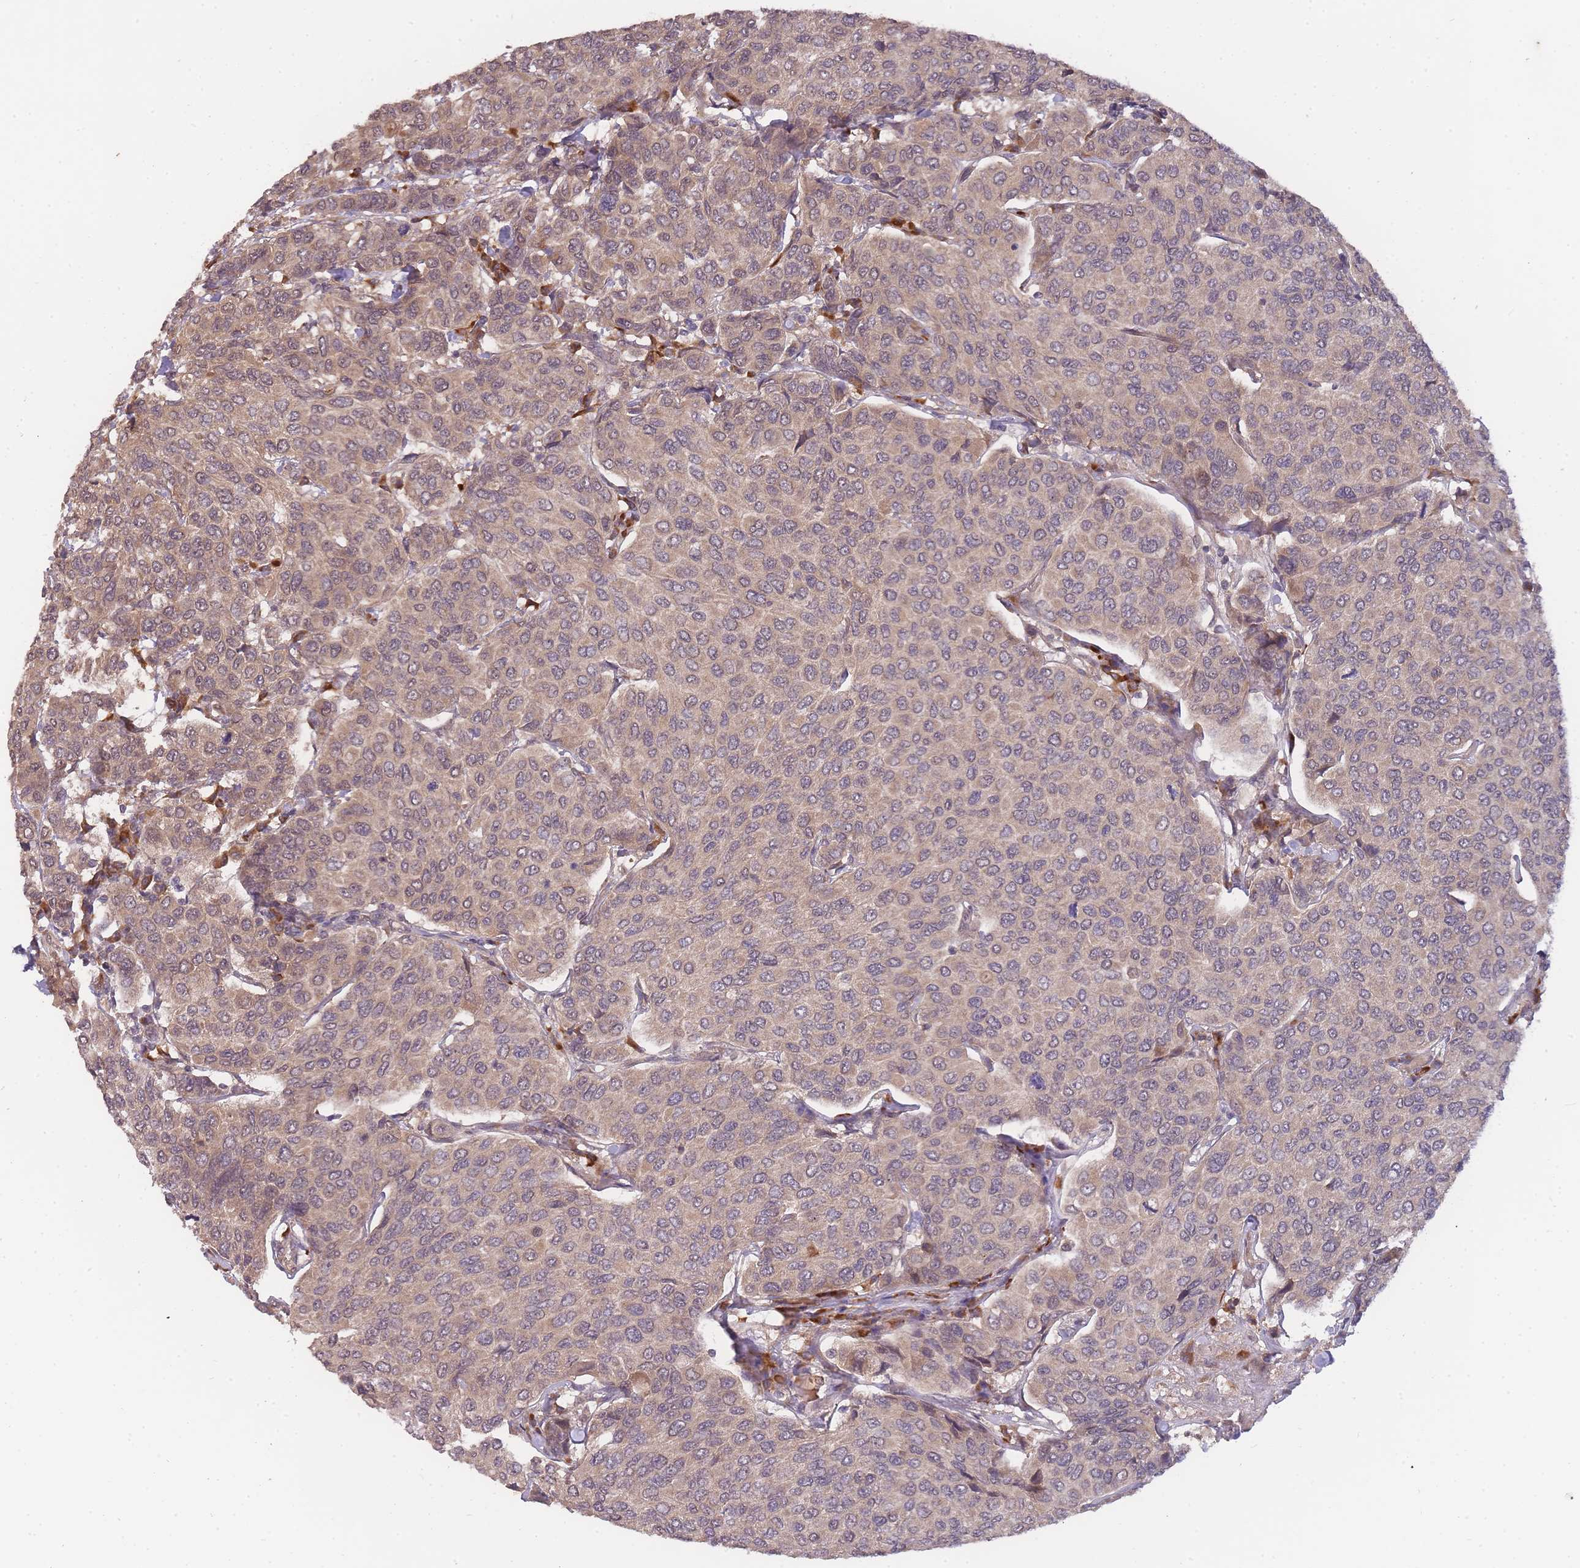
{"staining": {"intensity": "weak", "quantity": ">75%", "location": "cytoplasmic/membranous"}, "tissue": "breast cancer", "cell_type": "Tumor cells", "image_type": "cancer", "snomed": [{"axis": "morphology", "description": "Duct carcinoma"}, {"axis": "topography", "description": "Breast"}], "caption": "There is low levels of weak cytoplasmic/membranous staining in tumor cells of breast cancer, as demonstrated by immunohistochemical staining (brown color).", "gene": "SMC6", "patient": {"sex": "female", "age": 55}}